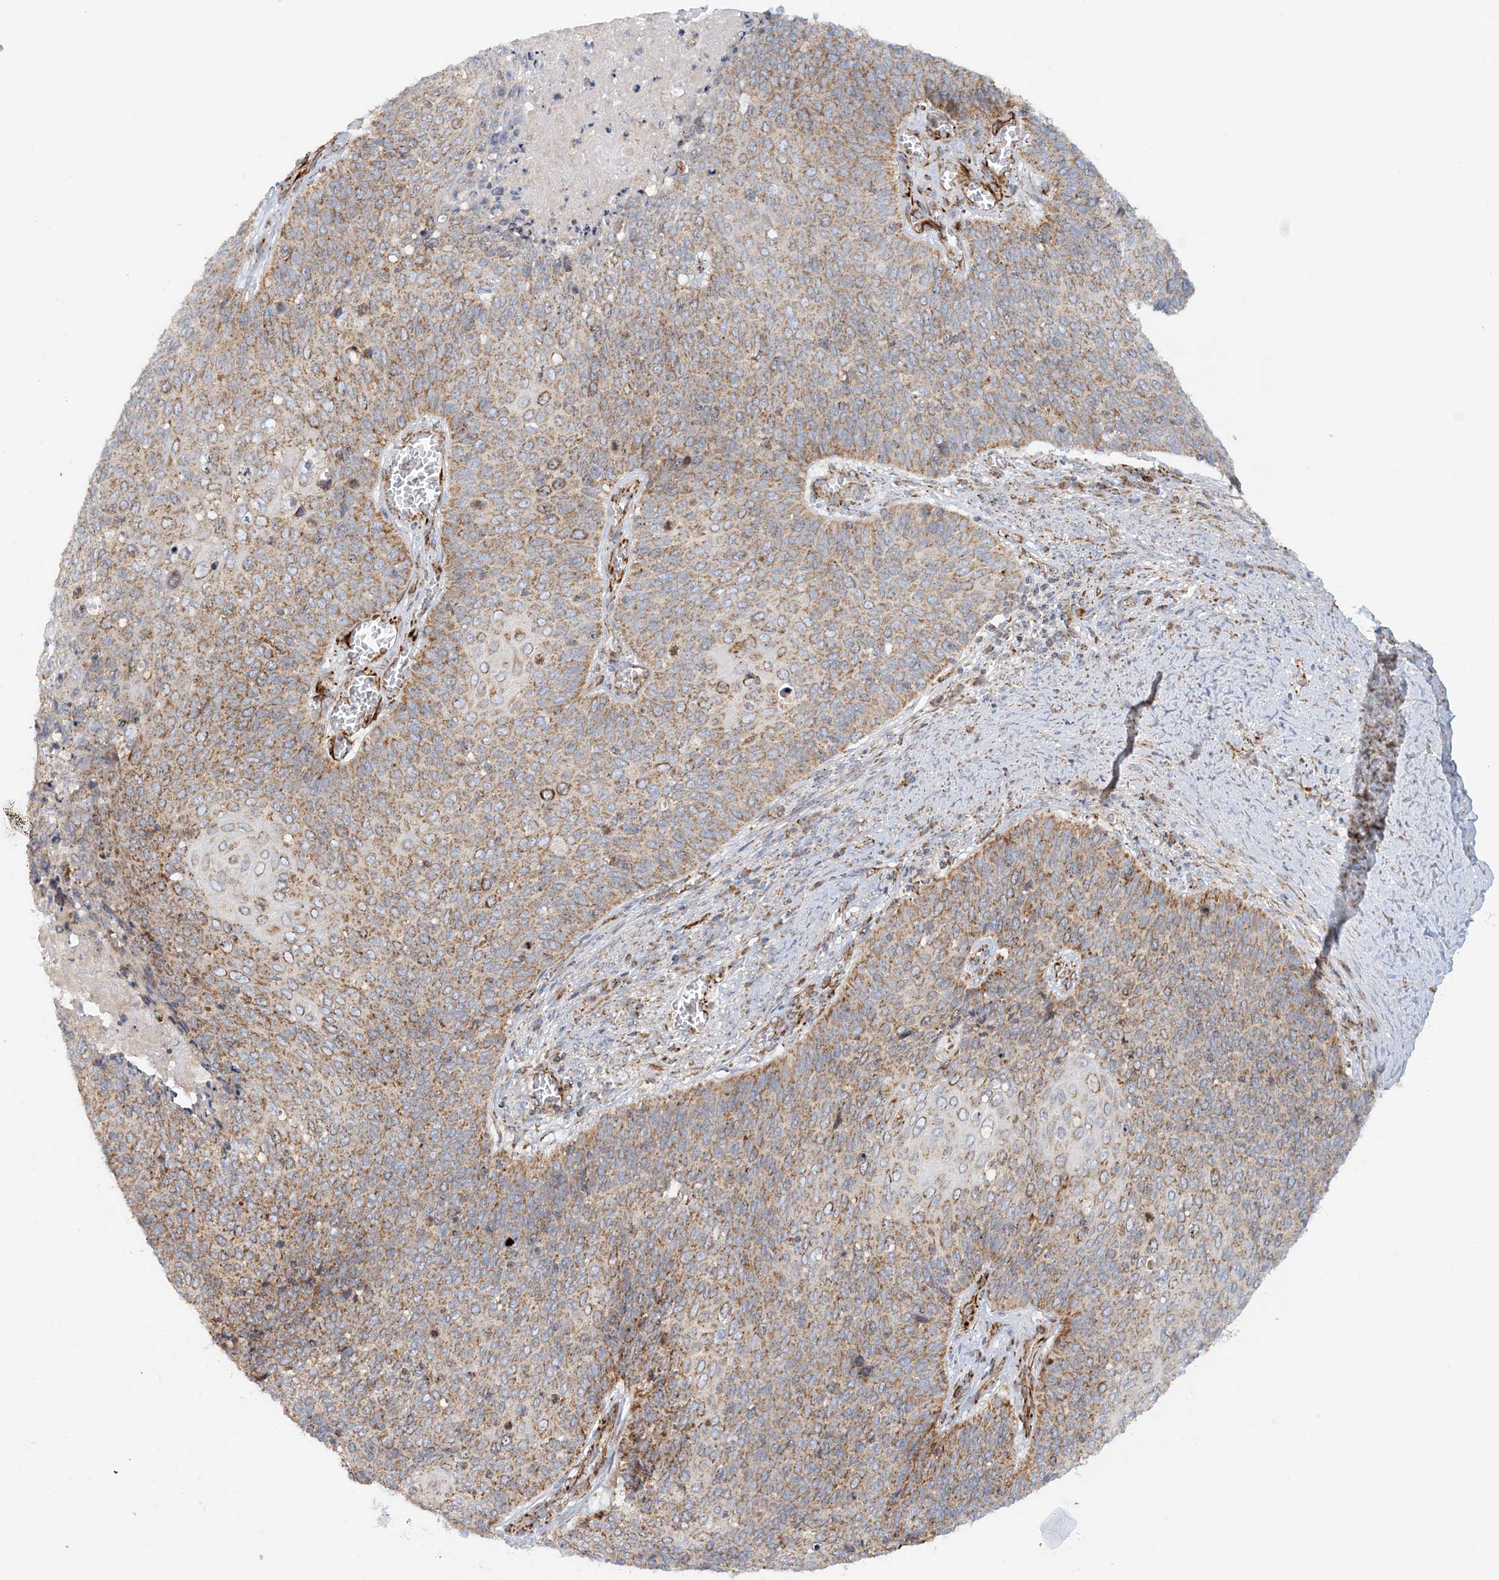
{"staining": {"intensity": "moderate", "quantity": ">75%", "location": "cytoplasmic/membranous"}, "tissue": "cervical cancer", "cell_type": "Tumor cells", "image_type": "cancer", "snomed": [{"axis": "morphology", "description": "Squamous cell carcinoma, NOS"}, {"axis": "topography", "description": "Cervix"}], "caption": "The histopathology image reveals immunohistochemical staining of cervical cancer (squamous cell carcinoma). There is moderate cytoplasmic/membranous expression is seen in about >75% of tumor cells.", "gene": "COA3", "patient": {"sex": "female", "age": 39}}